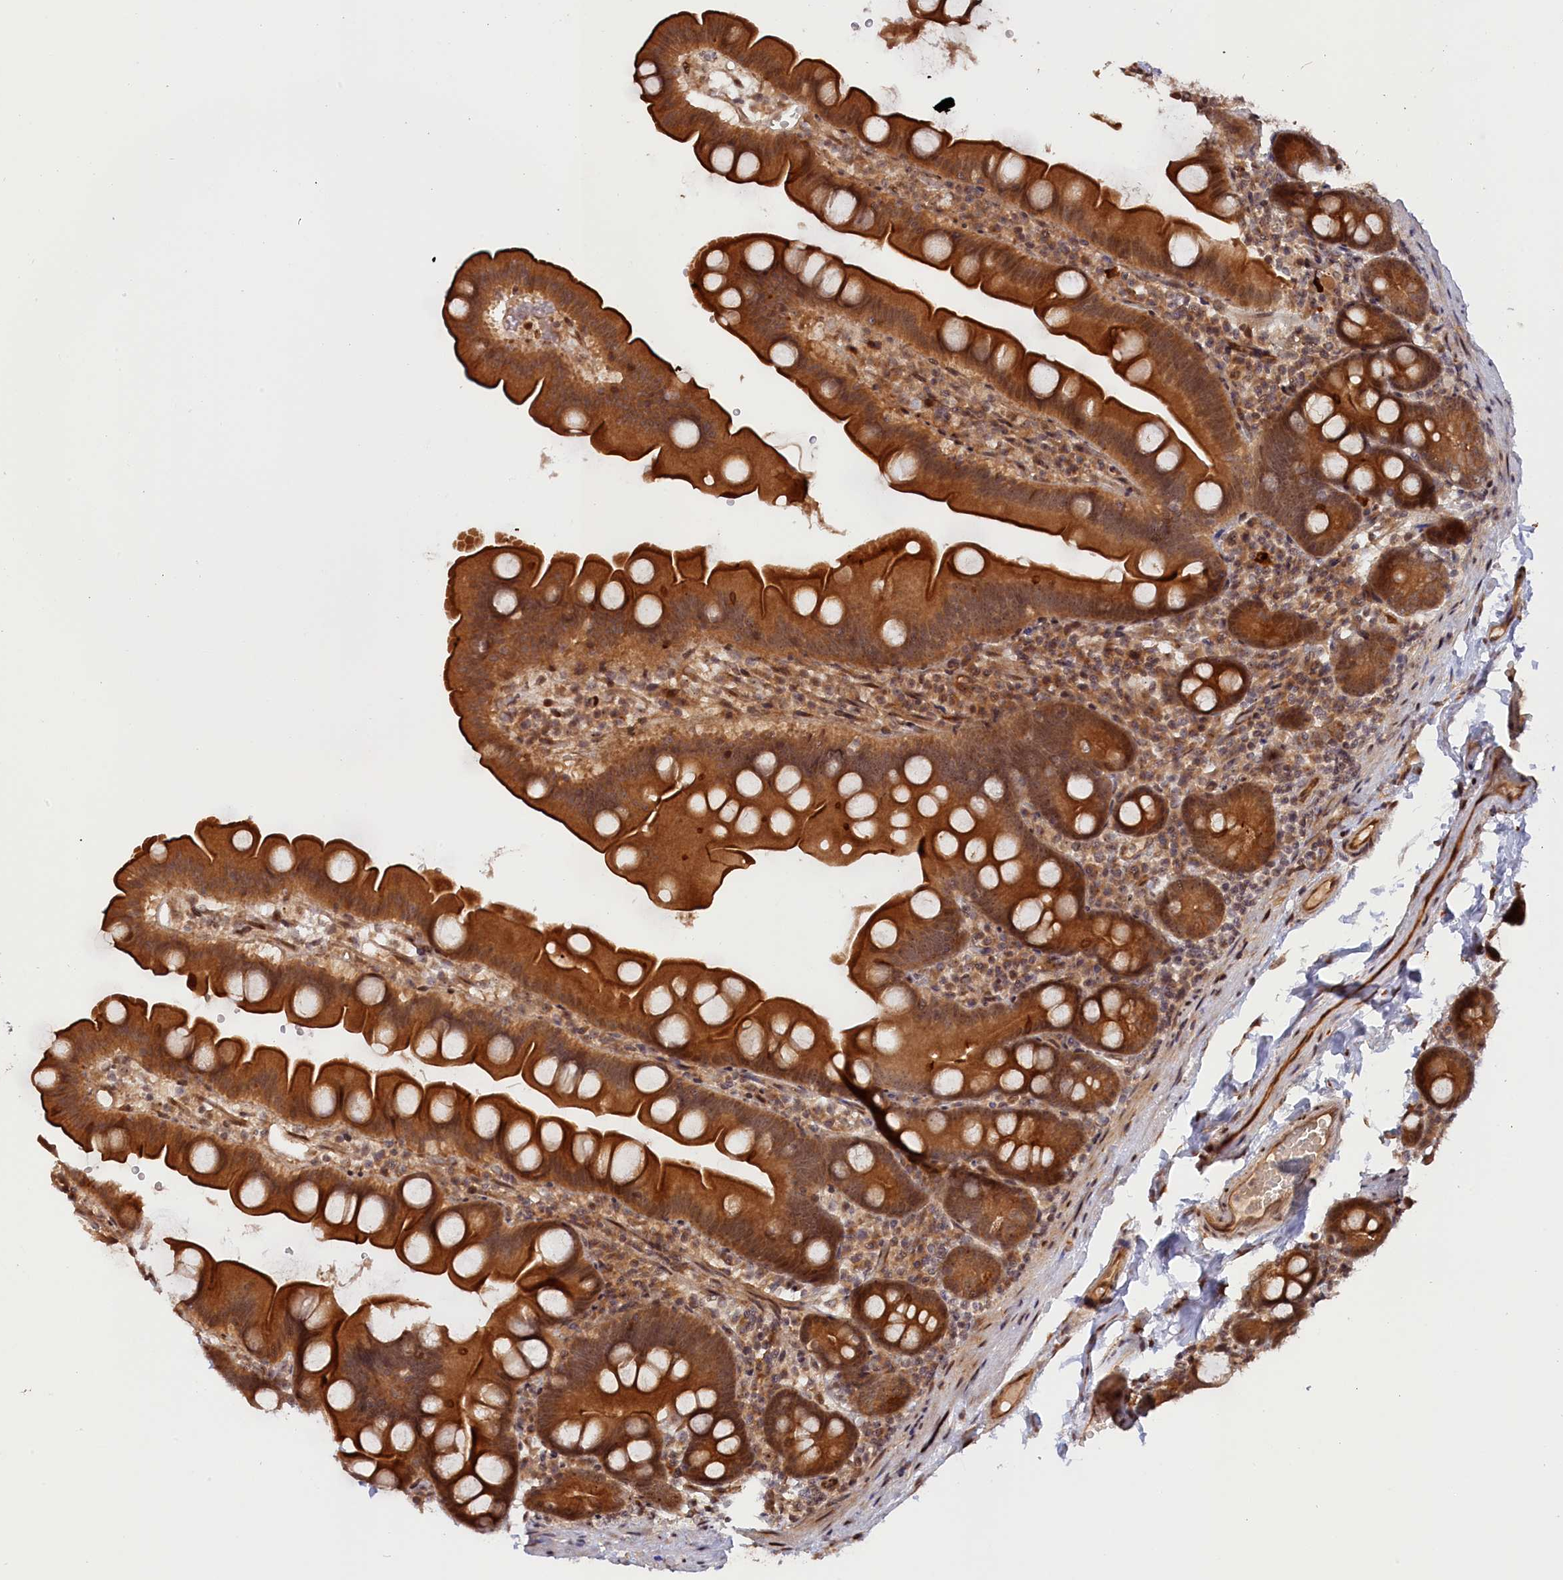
{"staining": {"intensity": "strong", "quantity": ">75%", "location": "cytoplasmic/membranous"}, "tissue": "stomach", "cell_type": "Glandular cells", "image_type": "normal", "snomed": [{"axis": "morphology", "description": "Normal tissue, NOS"}, {"axis": "topography", "description": "Stomach, upper"}, {"axis": "topography", "description": "Stomach, lower"}], "caption": "Strong cytoplasmic/membranous protein staining is identified in about >75% of glandular cells in stomach.", "gene": "ANKRD24", "patient": {"sex": "female", "age": 76}}